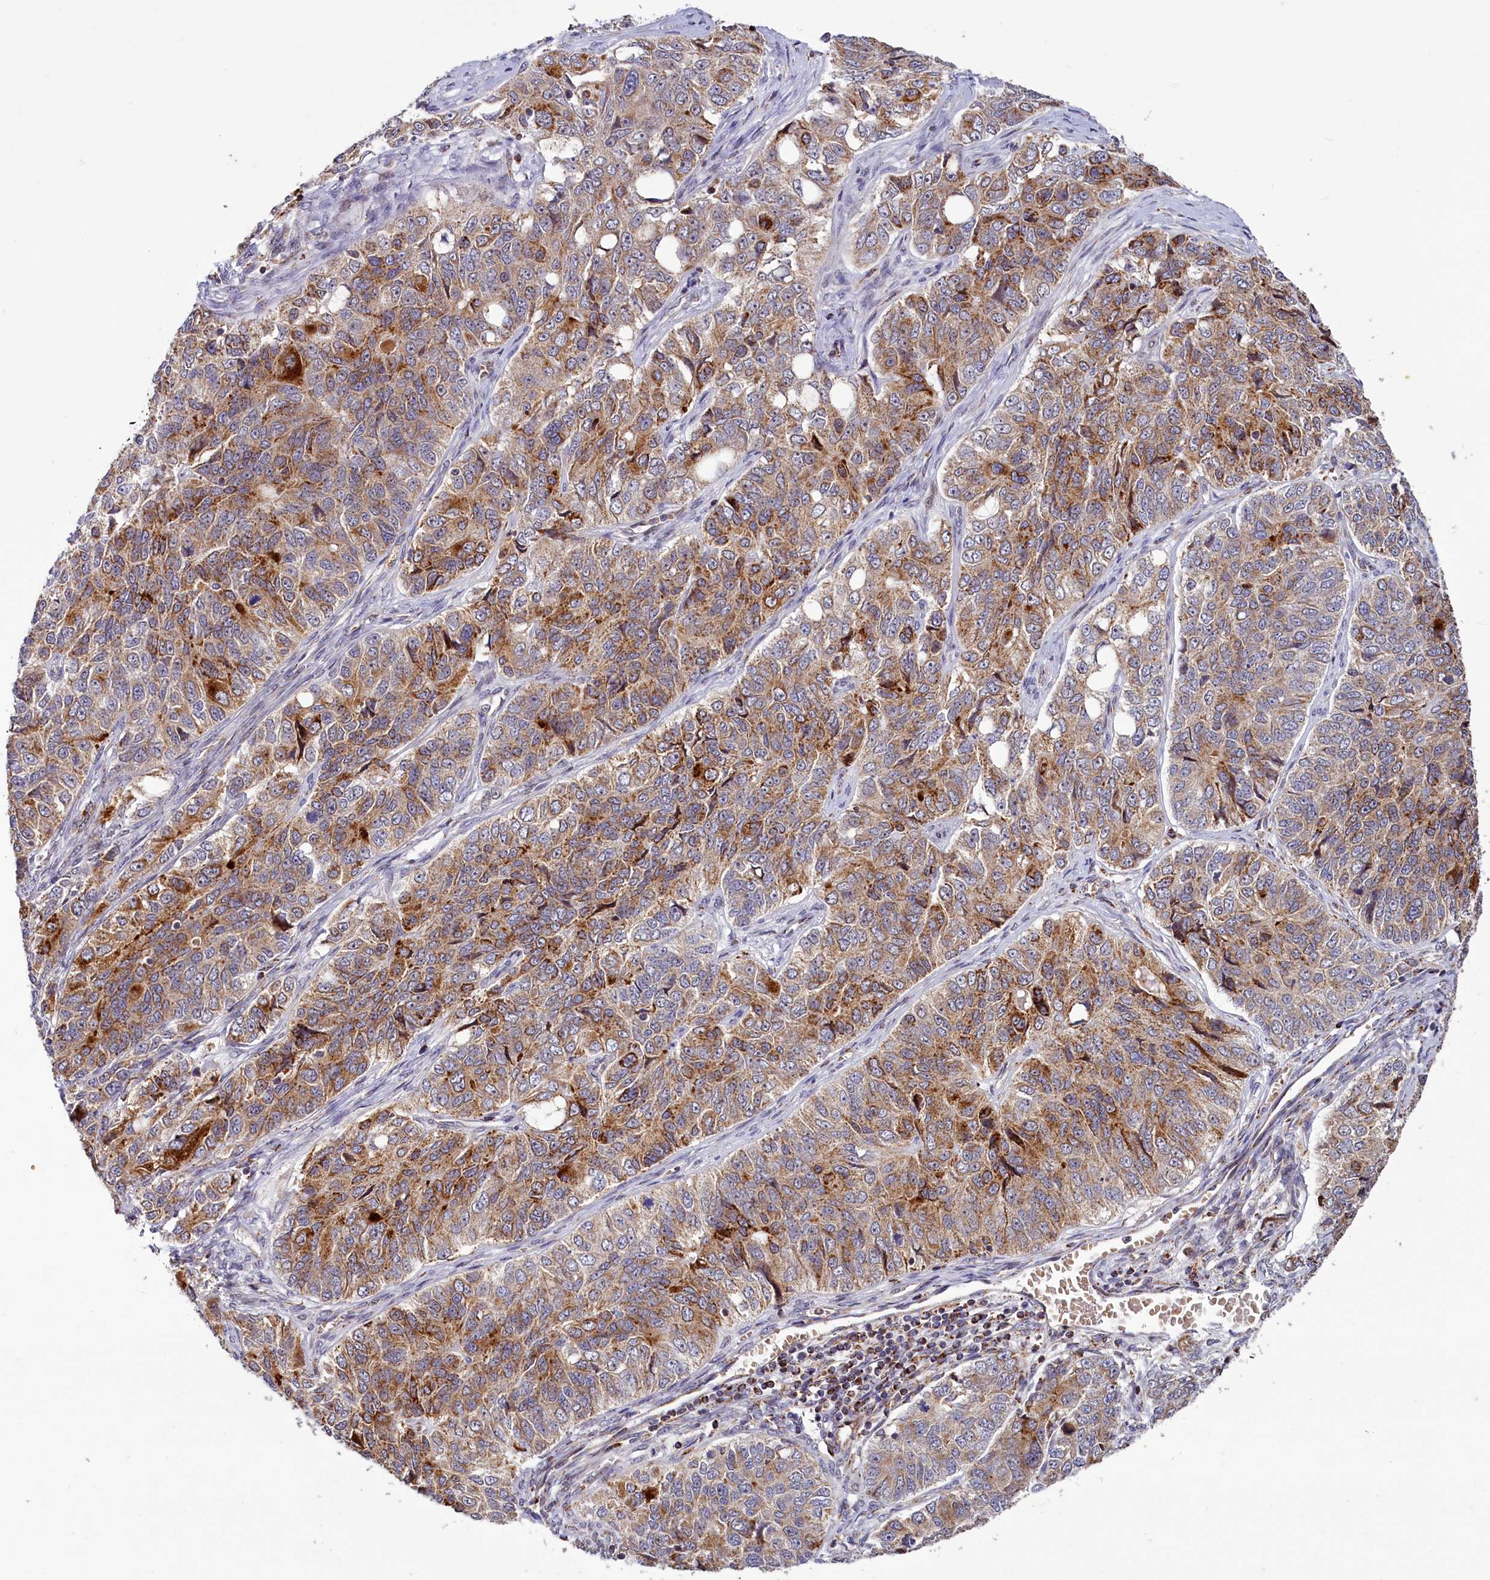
{"staining": {"intensity": "moderate", "quantity": ">75%", "location": "cytoplasmic/membranous"}, "tissue": "ovarian cancer", "cell_type": "Tumor cells", "image_type": "cancer", "snomed": [{"axis": "morphology", "description": "Carcinoma, endometroid"}, {"axis": "topography", "description": "Ovary"}], "caption": "This micrograph exhibits ovarian endometroid carcinoma stained with immunohistochemistry (IHC) to label a protein in brown. The cytoplasmic/membranous of tumor cells show moderate positivity for the protein. Nuclei are counter-stained blue.", "gene": "DYNC2H1", "patient": {"sex": "female", "age": 51}}